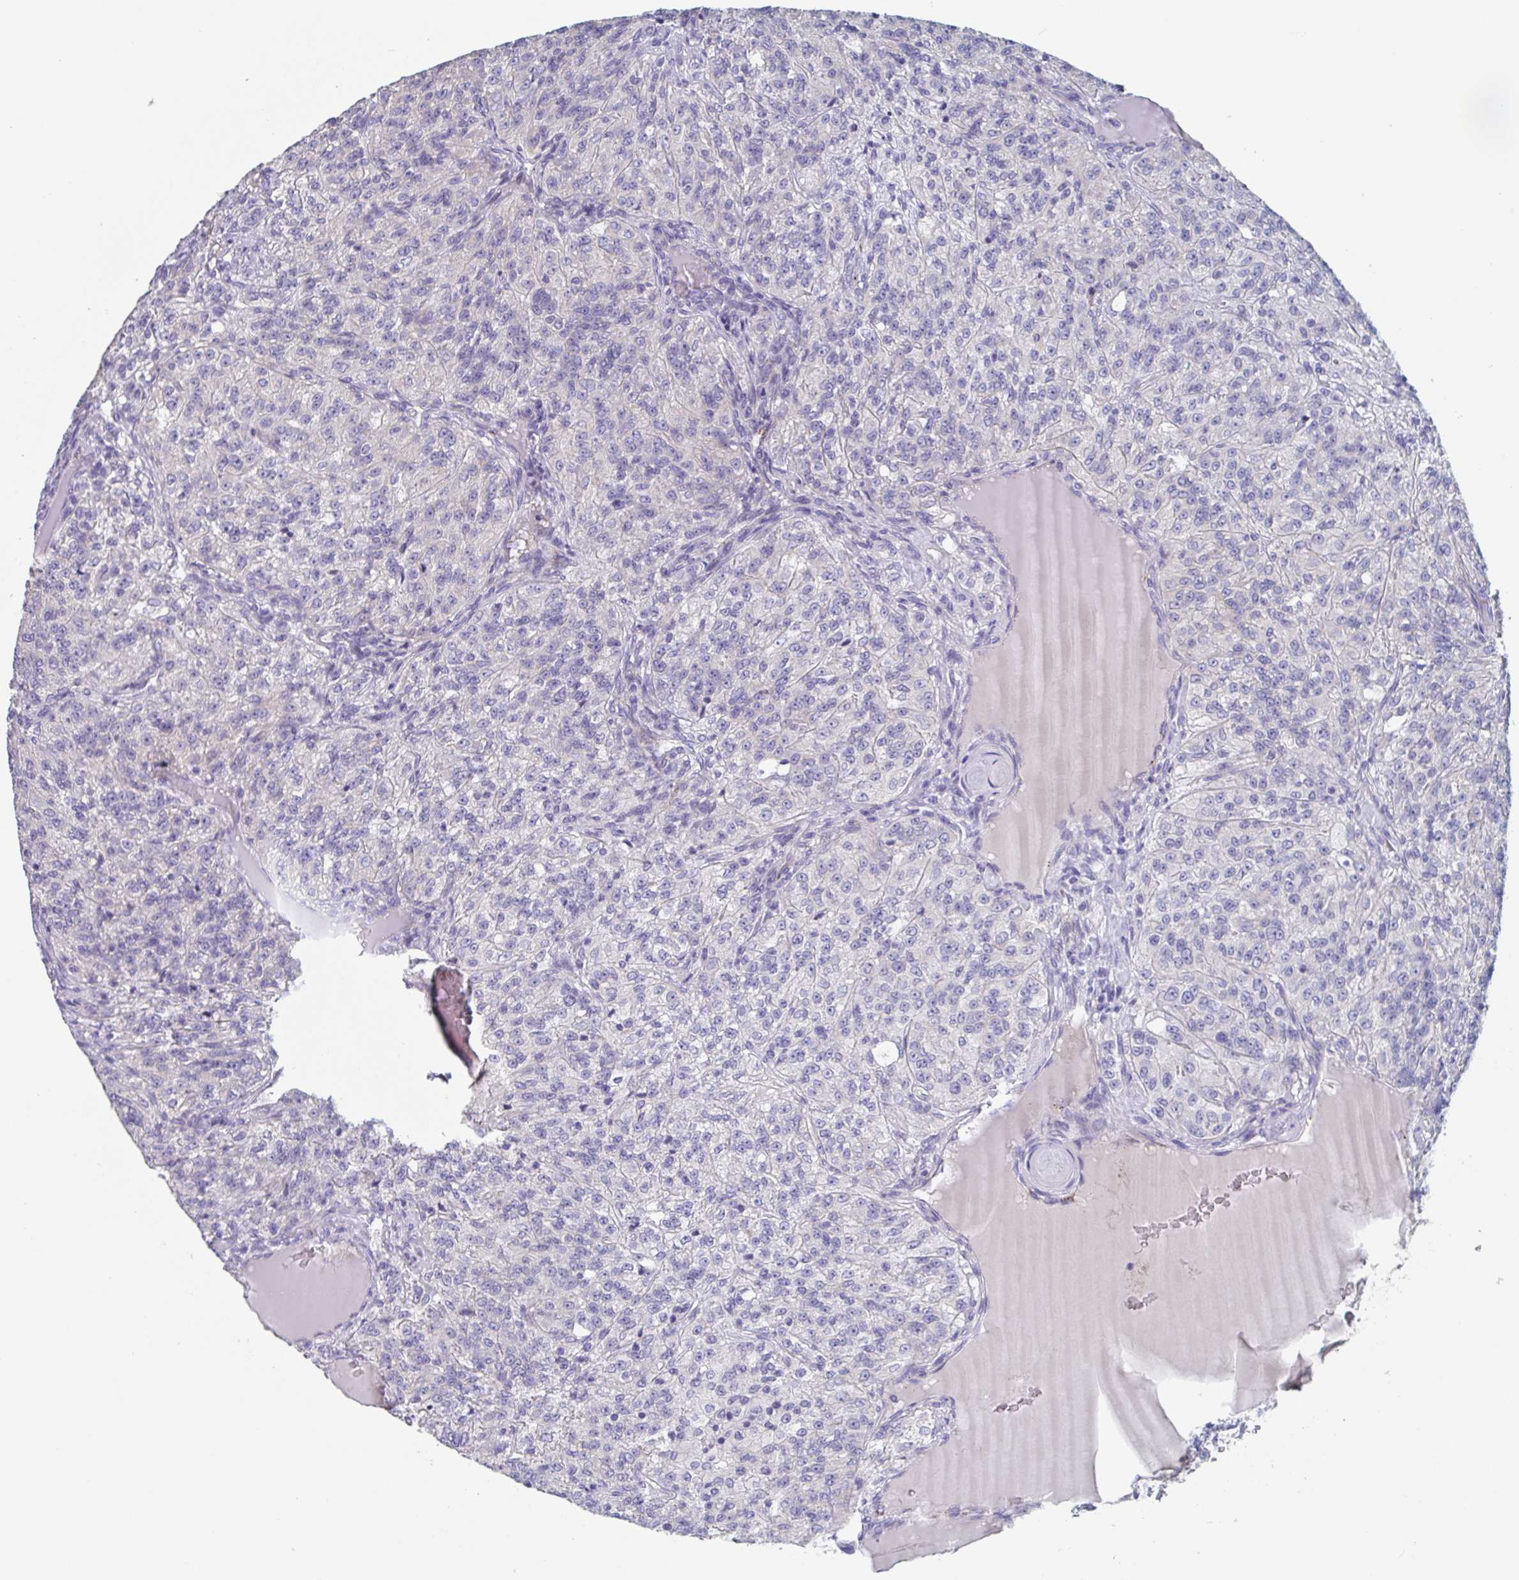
{"staining": {"intensity": "negative", "quantity": "none", "location": "none"}, "tissue": "renal cancer", "cell_type": "Tumor cells", "image_type": "cancer", "snomed": [{"axis": "morphology", "description": "Adenocarcinoma, NOS"}, {"axis": "topography", "description": "Kidney"}], "caption": "This is an IHC photomicrograph of human renal cancer (adenocarcinoma). There is no staining in tumor cells.", "gene": "ABHD16A", "patient": {"sex": "female", "age": 63}}